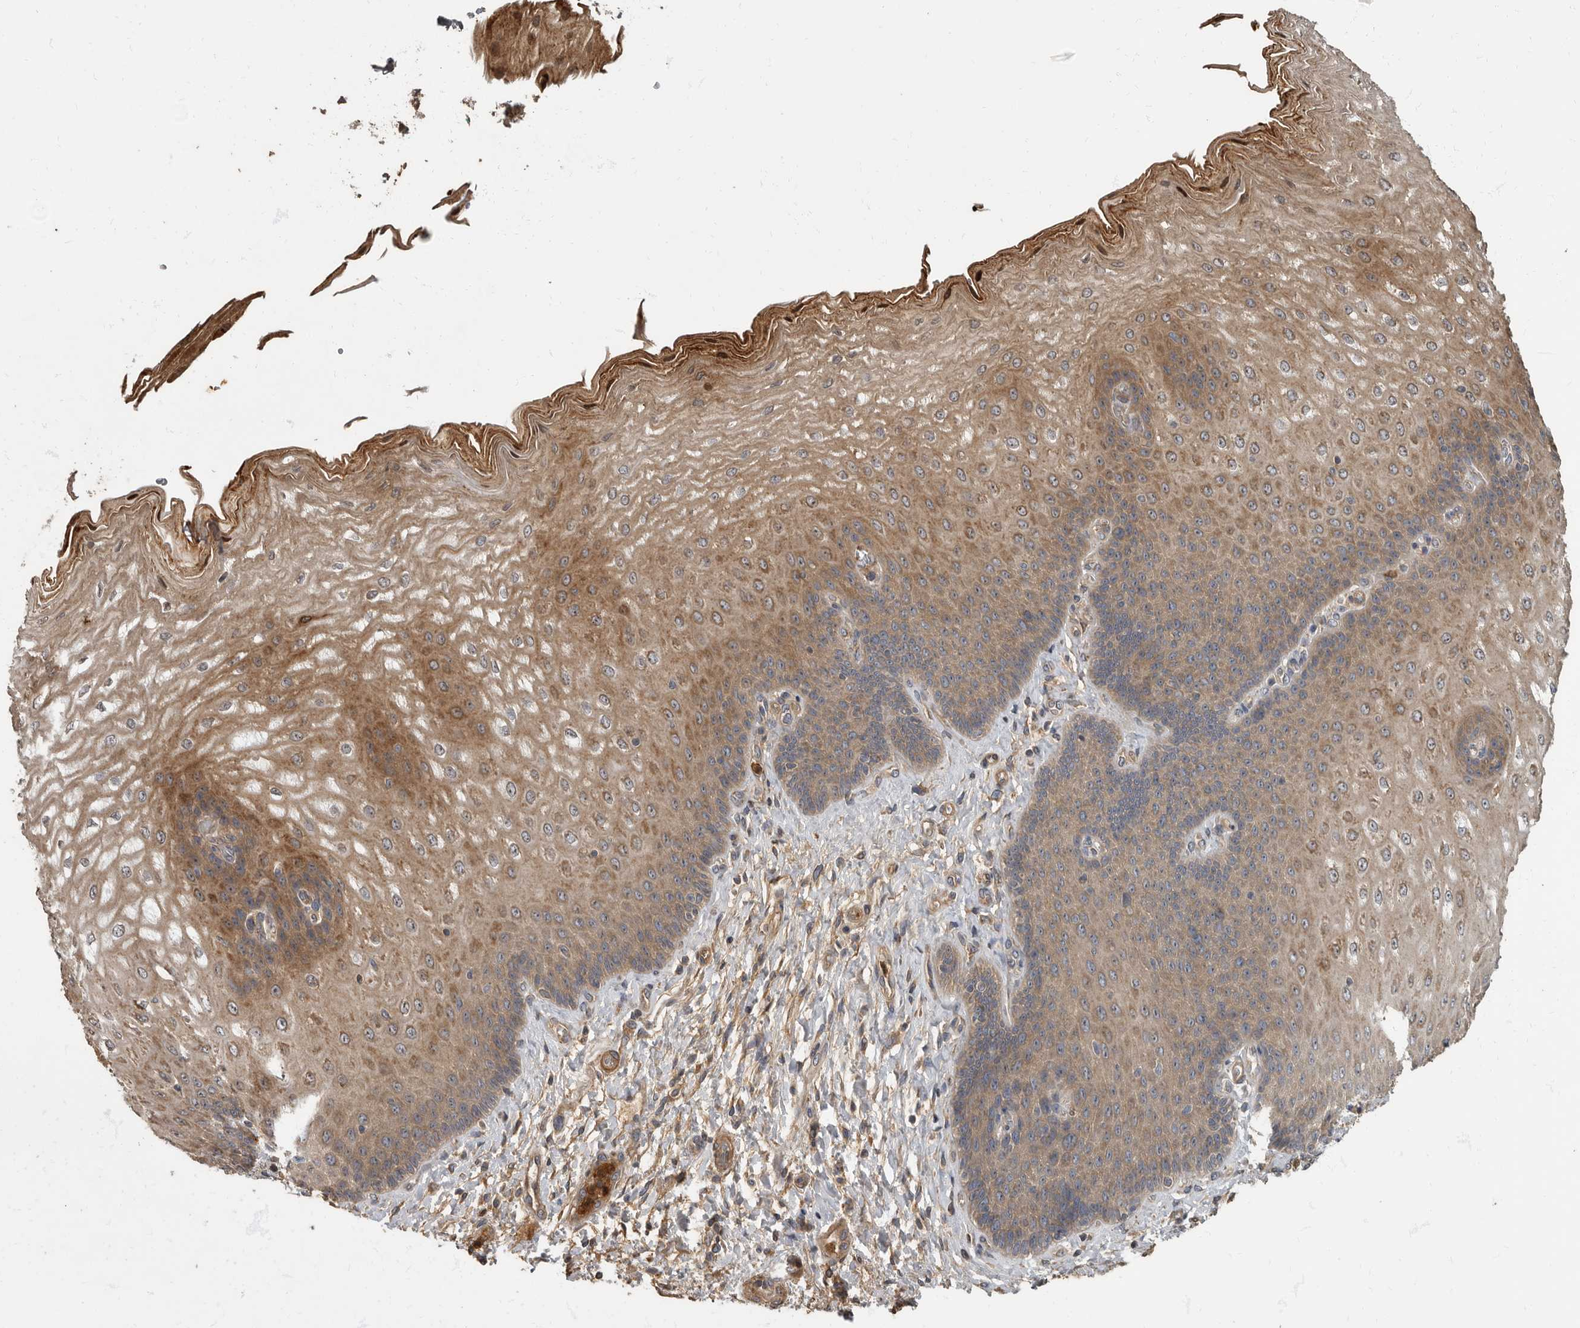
{"staining": {"intensity": "strong", "quantity": "<25%", "location": "cytoplasmic/membranous"}, "tissue": "esophagus", "cell_type": "Squamous epithelial cells", "image_type": "normal", "snomed": [{"axis": "morphology", "description": "Normal tissue, NOS"}, {"axis": "topography", "description": "Esophagus"}], "caption": "Normal esophagus reveals strong cytoplasmic/membranous positivity in approximately <25% of squamous epithelial cells (brown staining indicates protein expression, while blue staining denotes nuclei)..", "gene": "DAAM1", "patient": {"sex": "male", "age": 54}}